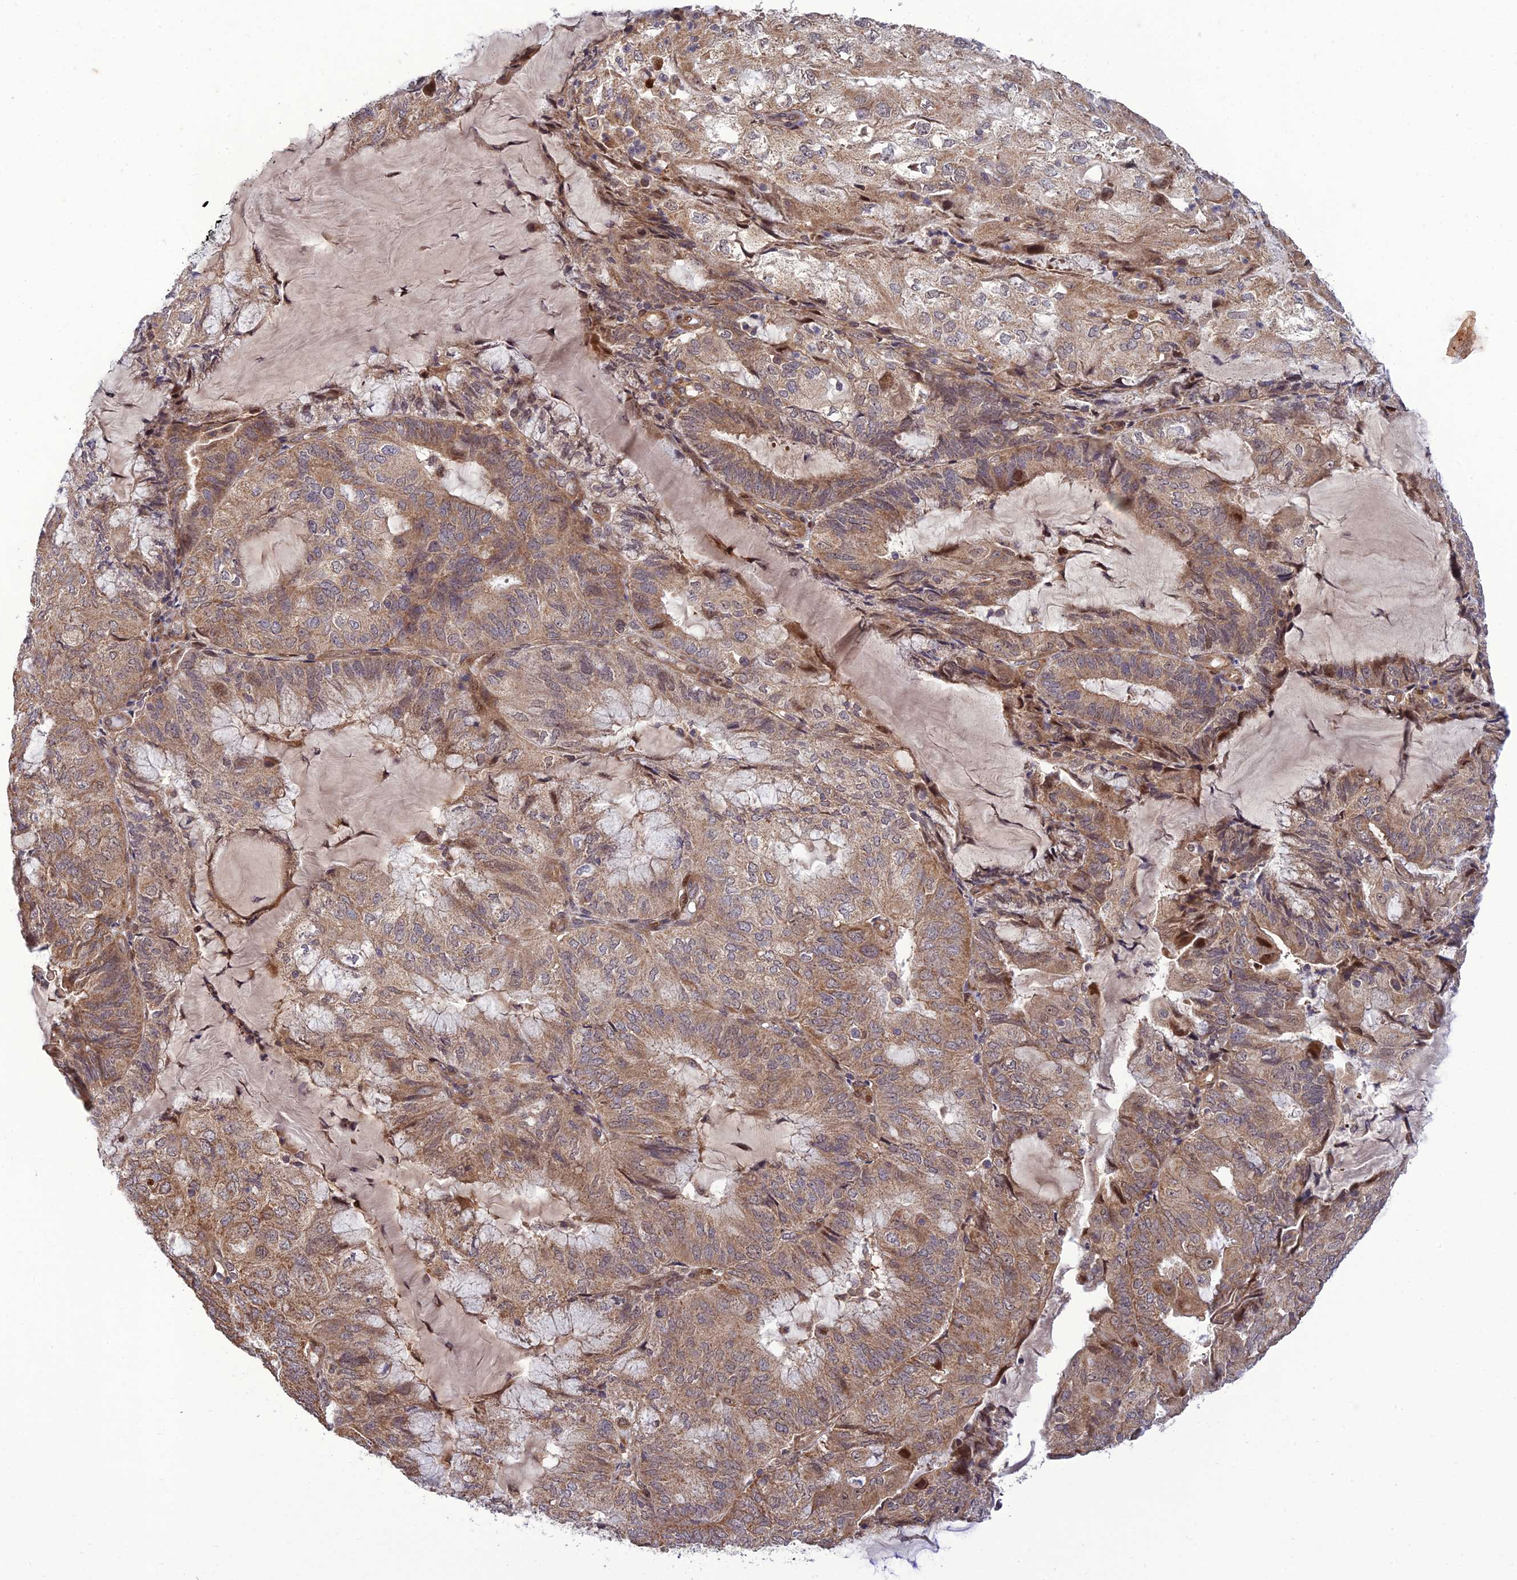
{"staining": {"intensity": "moderate", "quantity": ">75%", "location": "cytoplasmic/membranous"}, "tissue": "endometrial cancer", "cell_type": "Tumor cells", "image_type": "cancer", "snomed": [{"axis": "morphology", "description": "Adenocarcinoma, NOS"}, {"axis": "topography", "description": "Endometrium"}], "caption": "High-magnification brightfield microscopy of endometrial cancer (adenocarcinoma) stained with DAB (brown) and counterstained with hematoxylin (blue). tumor cells exhibit moderate cytoplasmic/membranous staining is identified in about>75% of cells. (DAB (3,3'-diaminobenzidine) IHC, brown staining for protein, blue staining for nuclei).", "gene": "PLEKHG2", "patient": {"sex": "female", "age": 81}}